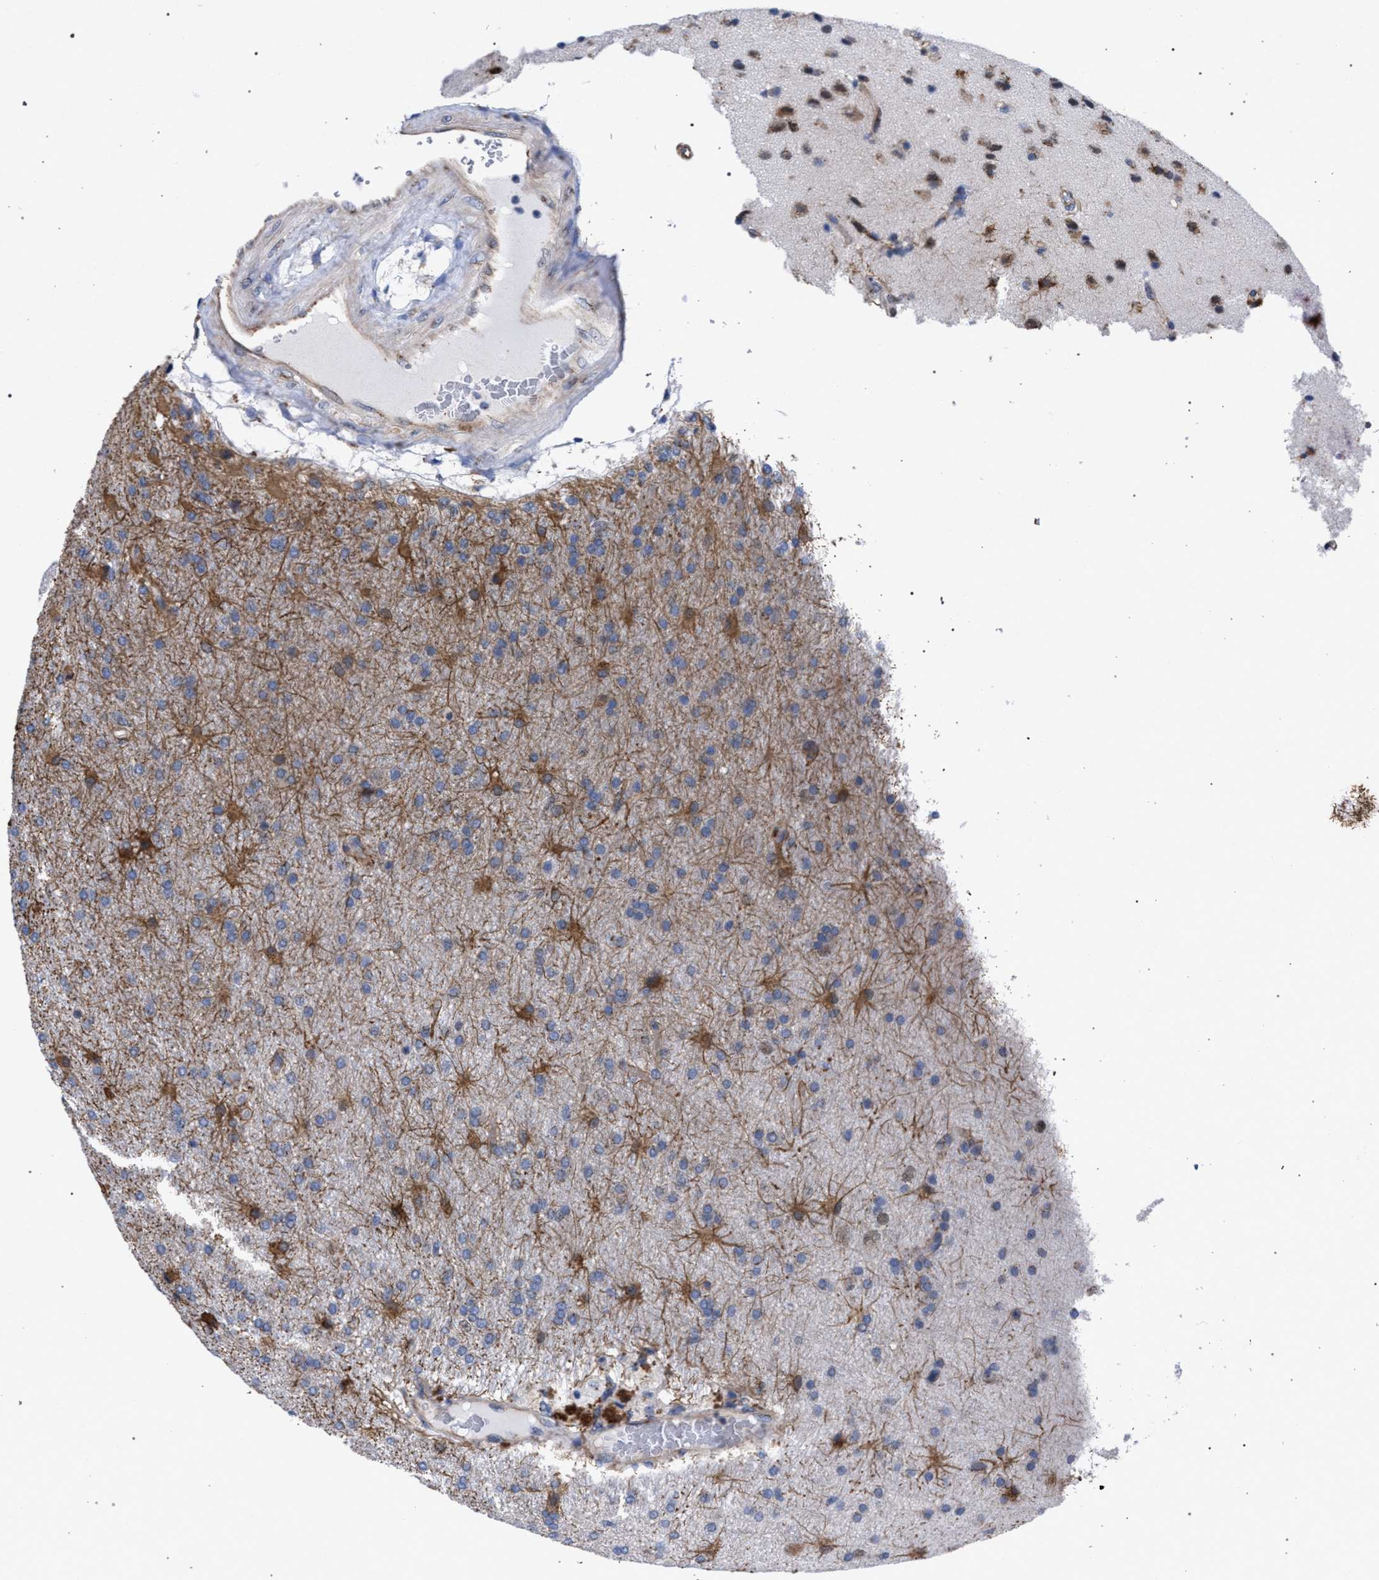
{"staining": {"intensity": "moderate", "quantity": "<25%", "location": "cytoplasmic/membranous"}, "tissue": "glioma", "cell_type": "Tumor cells", "image_type": "cancer", "snomed": [{"axis": "morphology", "description": "Glioma, malignant, High grade"}, {"axis": "topography", "description": "Brain"}], "caption": "Protein staining of malignant glioma (high-grade) tissue exhibits moderate cytoplasmic/membranous expression in about <25% of tumor cells.", "gene": "GOLGA2", "patient": {"sex": "male", "age": 72}}